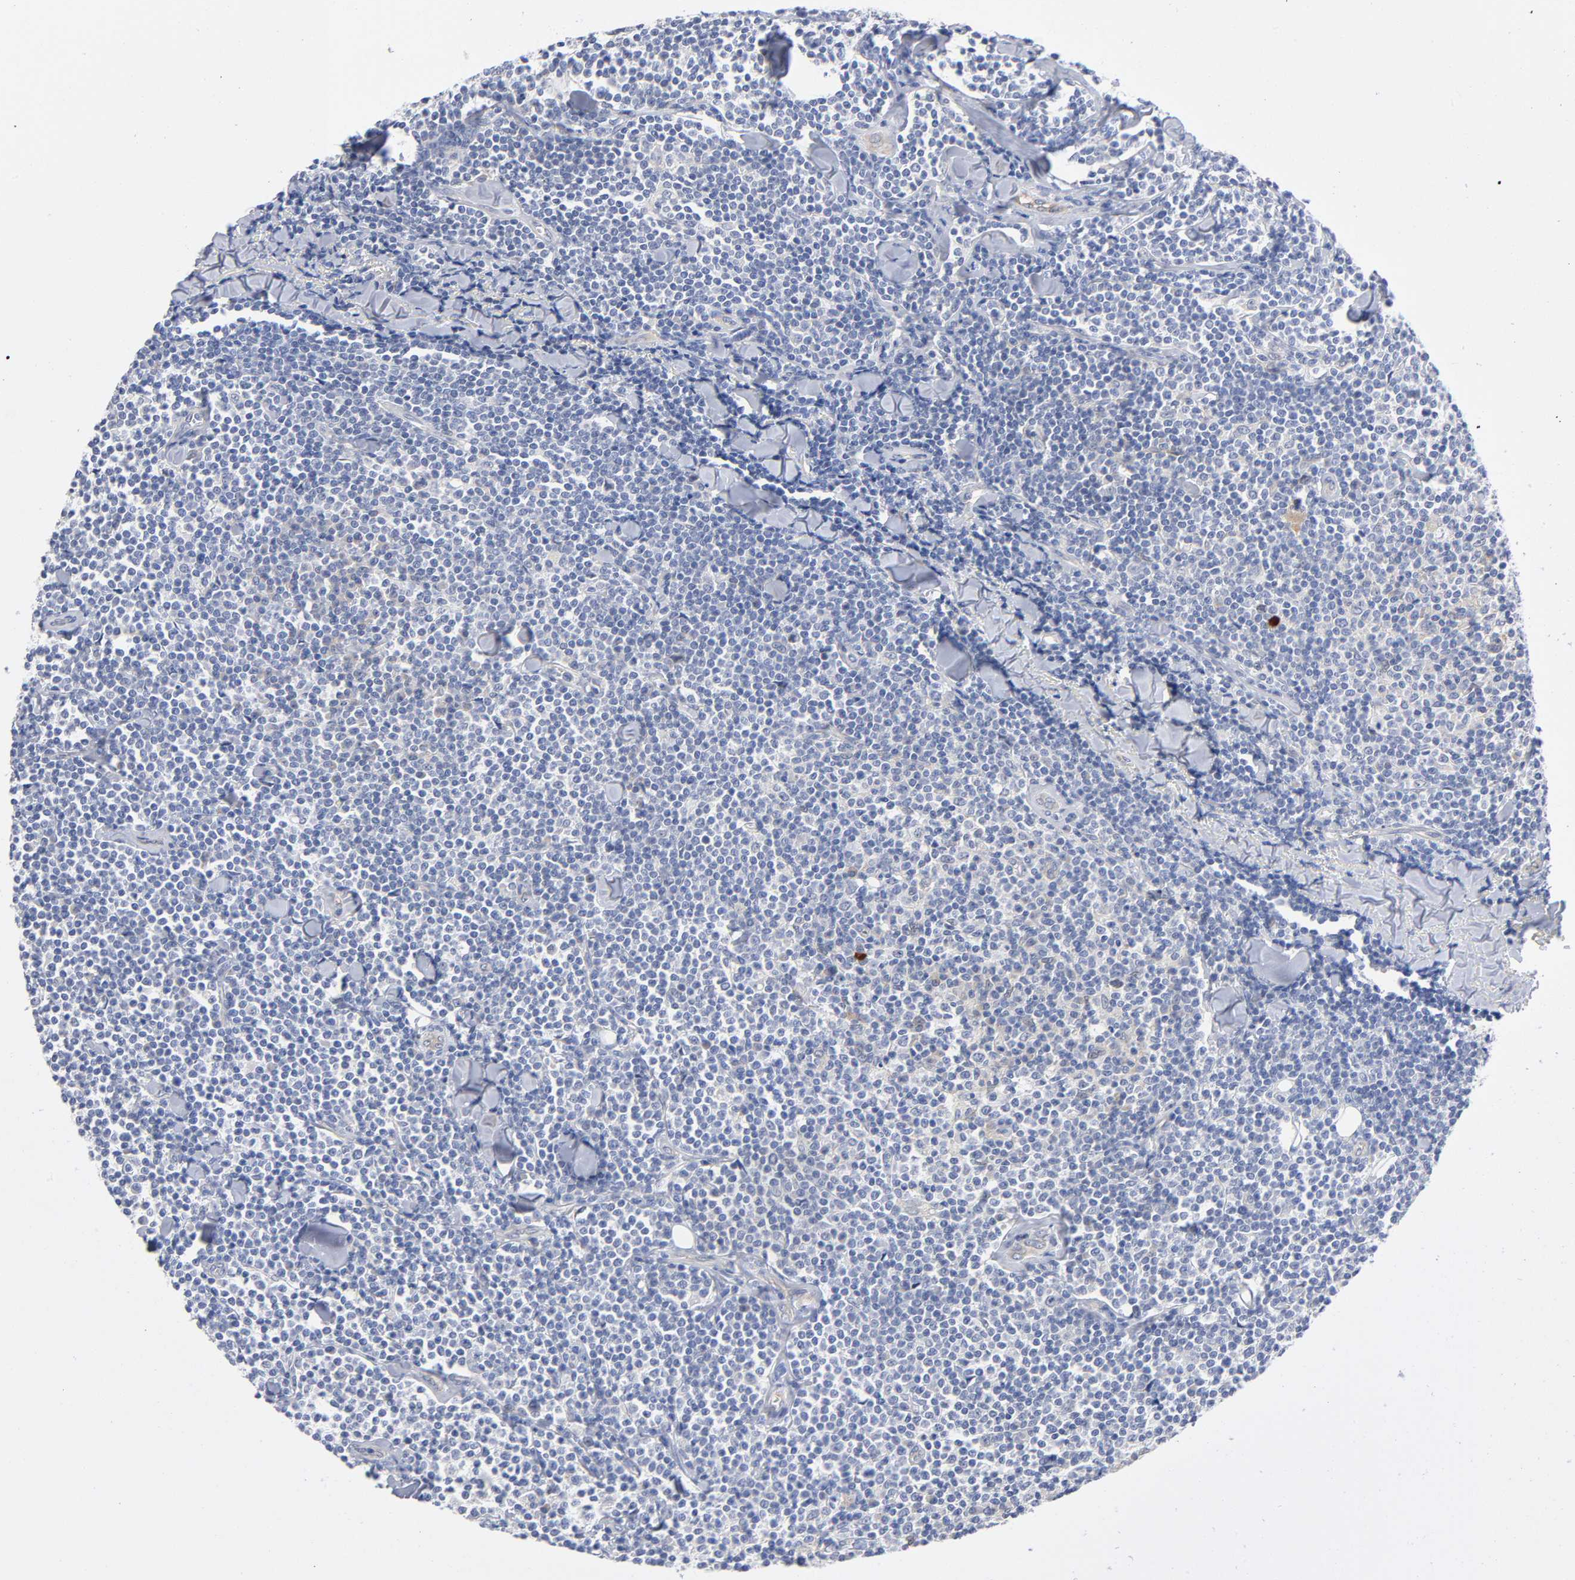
{"staining": {"intensity": "weak", "quantity": "<25%", "location": "cytoplasmic/membranous"}, "tissue": "lymphoma", "cell_type": "Tumor cells", "image_type": "cancer", "snomed": [{"axis": "morphology", "description": "Malignant lymphoma, non-Hodgkin's type, Low grade"}, {"axis": "topography", "description": "Soft tissue"}], "caption": "The photomicrograph demonstrates no significant staining in tumor cells of lymphoma. Brightfield microscopy of immunohistochemistry (IHC) stained with DAB (brown) and hematoxylin (blue), captured at high magnification.", "gene": "NOVA1", "patient": {"sex": "male", "age": 92}}